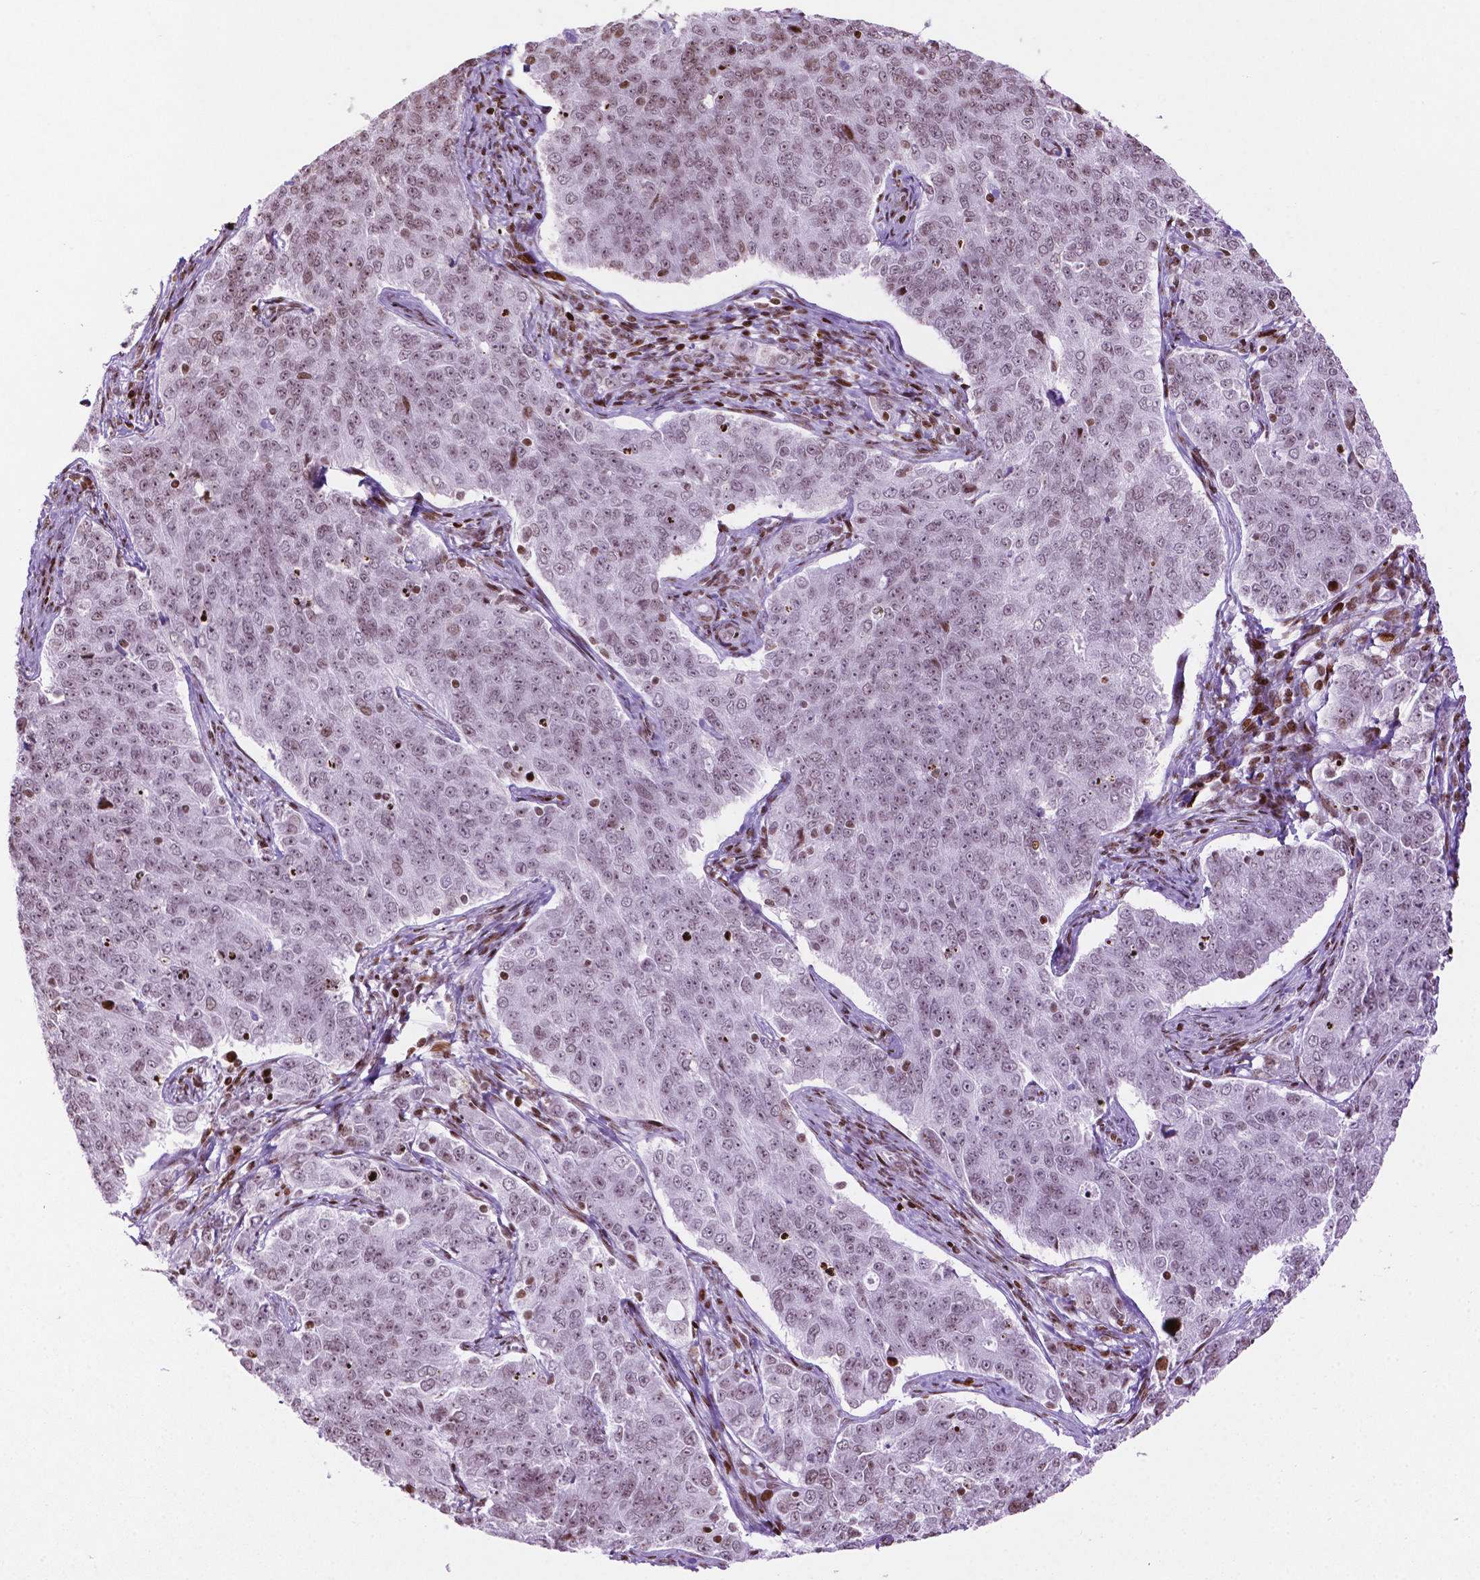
{"staining": {"intensity": "weak", "quantity": "25%-75%", "location": "nuclear"}, "tissue": "endometrial cancer", "cell_type": "Tumor cells", "image_type": "cancer", "snomed": [{"axis": "morphology", "description": "Adenocarcinoma, NOS"}, {"axis": "topography", "description": "Endometrium"}], "caption": "Protein staining of endometrial cancer tissue demonstrates weak nuclear expression in approximately 25%-75% of tumor cells. Ihc stains the protein in brown and the nuclei are stained blue.", "gene": "TMEM250", "patient": {"sex": "female", "age": 43}}